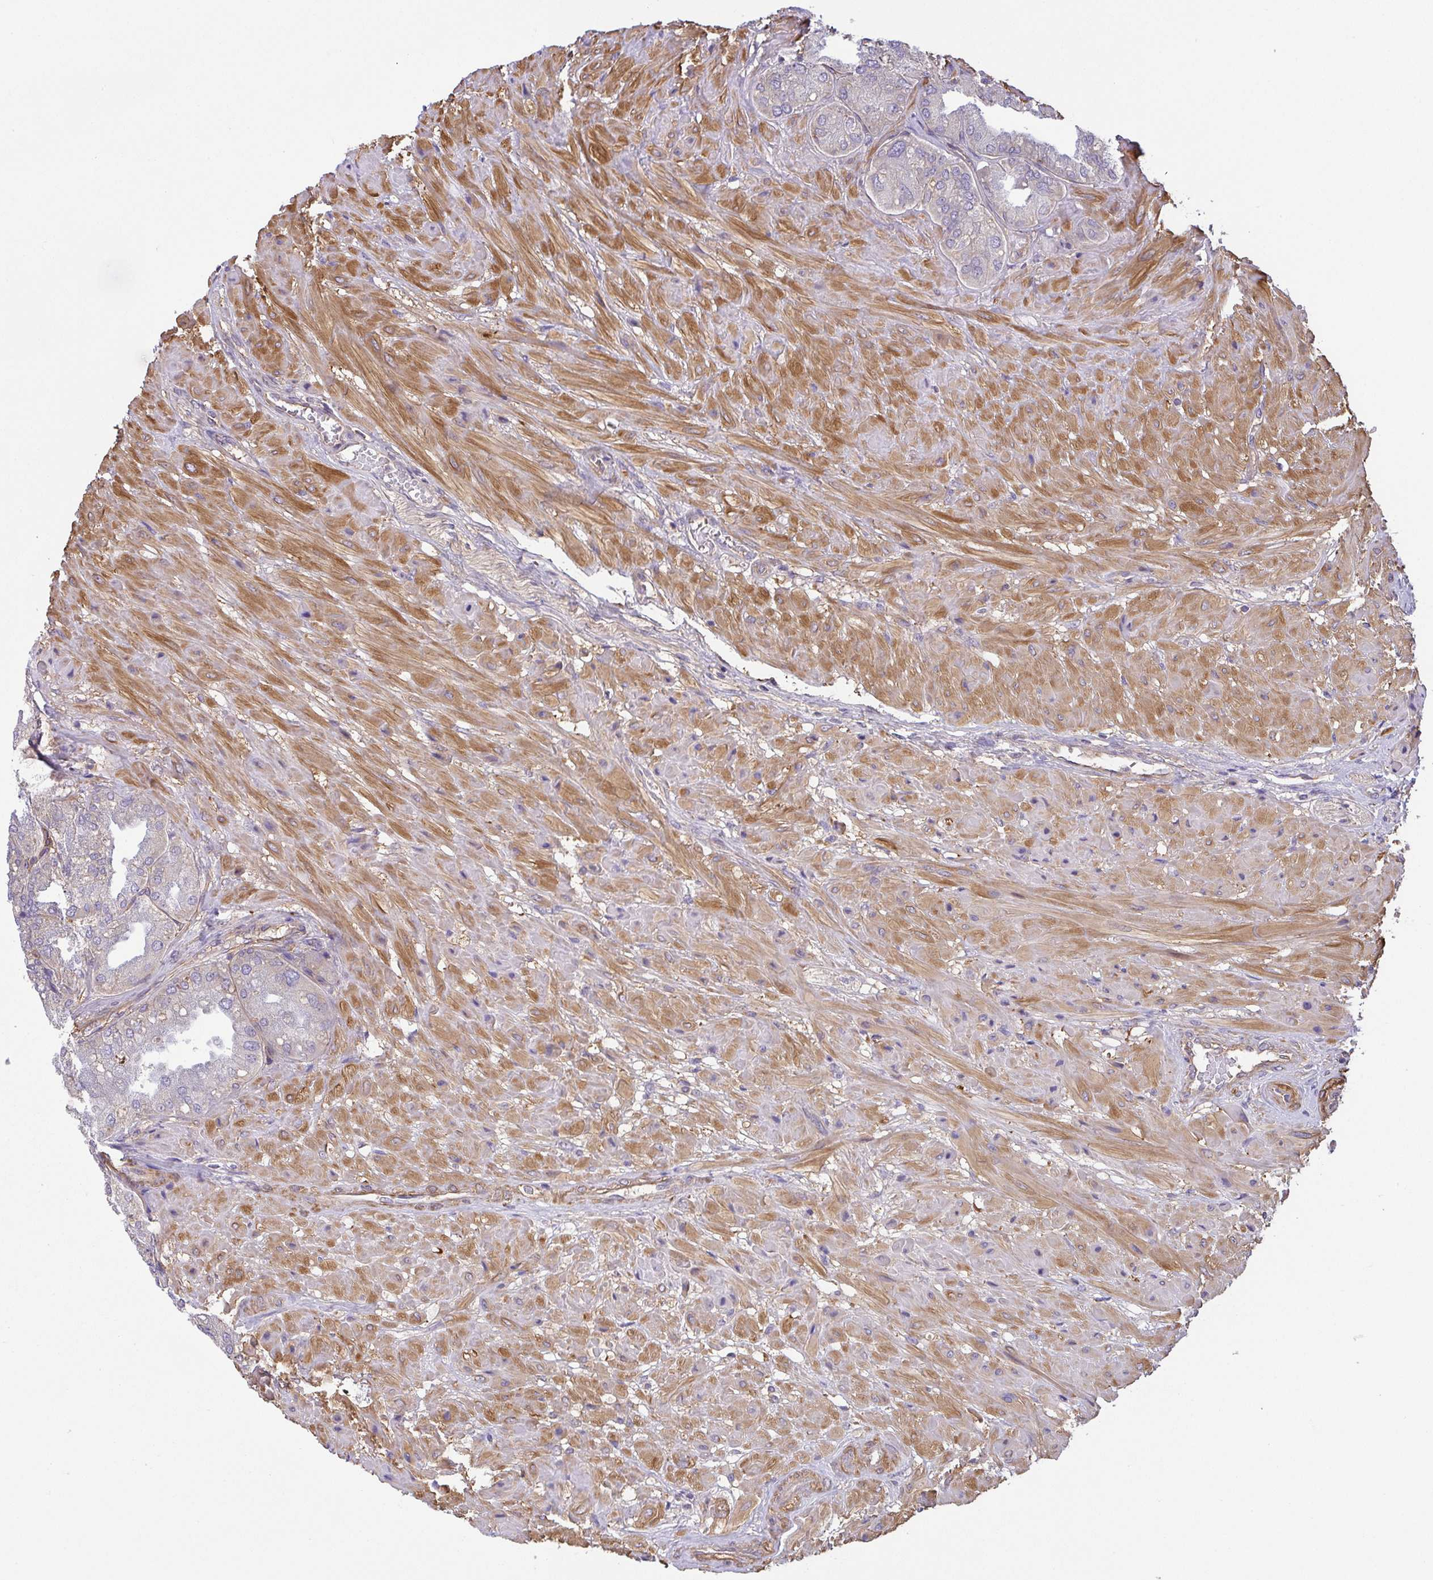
{"staining": {"intensity": "weak", "quantity": "<25%", "location": "cytoplasmic/membranous"}, "tissue": "seminal vesicle", "cell_type": "Glandular cells", "image_type": "normal", "snomed": [{"axis": "morphology", "description": "Normal tissue, NOS"}, {"axis": "topography", "description": "Seminal veicle"}], "caption": "A histopathology image of human seminal vesicle is negative for staining in glandular cells.", "gene": "TMEM229A", "patient": {"sex": "male", "age": 55}}